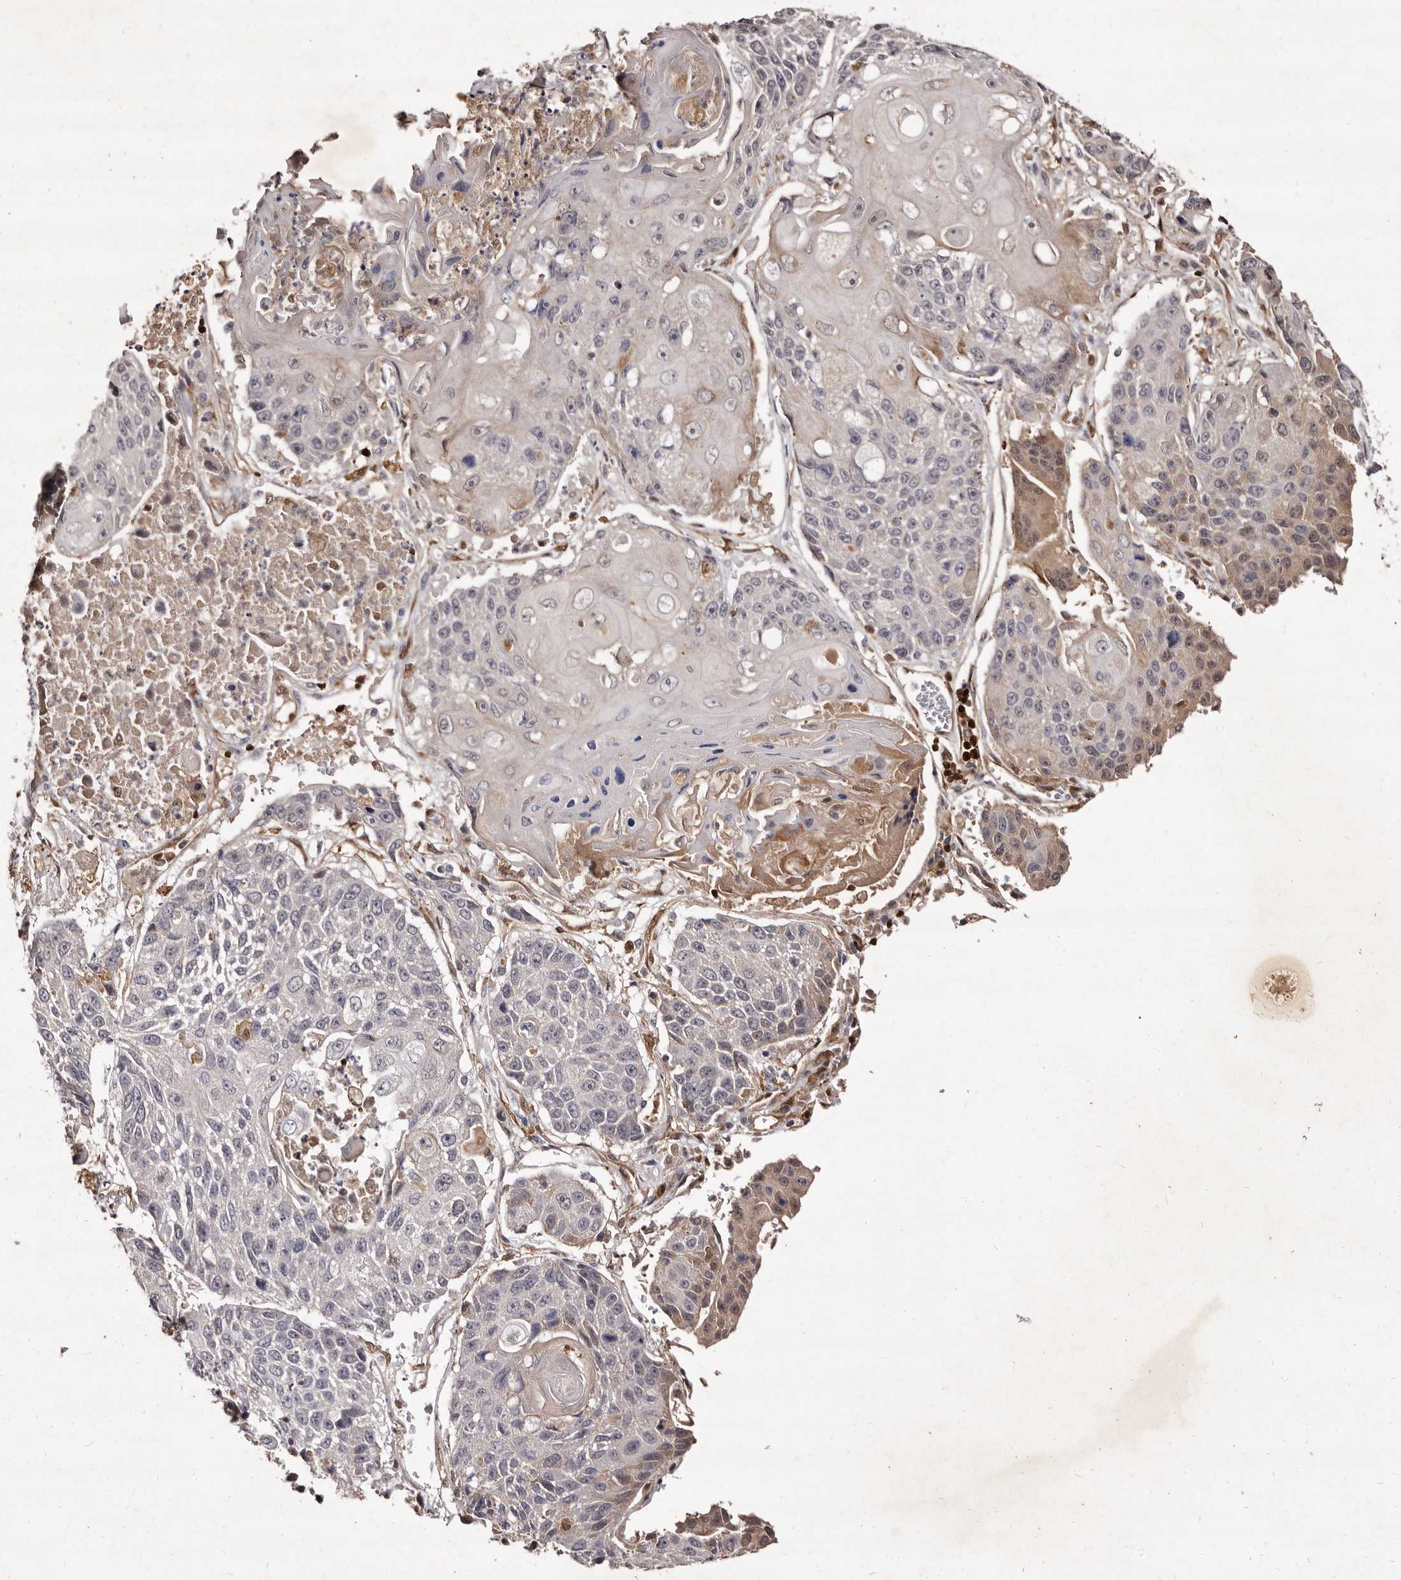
{"staining": {"intensity": "negative", "quantity": "none", "location": "none"}, "tissue": "lung cancer", "cell_type": "Tumor cells", "image_type": "cancer", "snomed": [{"axis": "morphology", "description": "Squamous cell carcinoma, NOS"}, {"axis": "topography", "description": "Lung"}], "caption": "Protein analysis of lung cancer (squamous cell carcinoma) exhibits no significant expression in tumor cells.", "gene": "GIMAP4", "patient": {"sex": "male", "age": 61}}